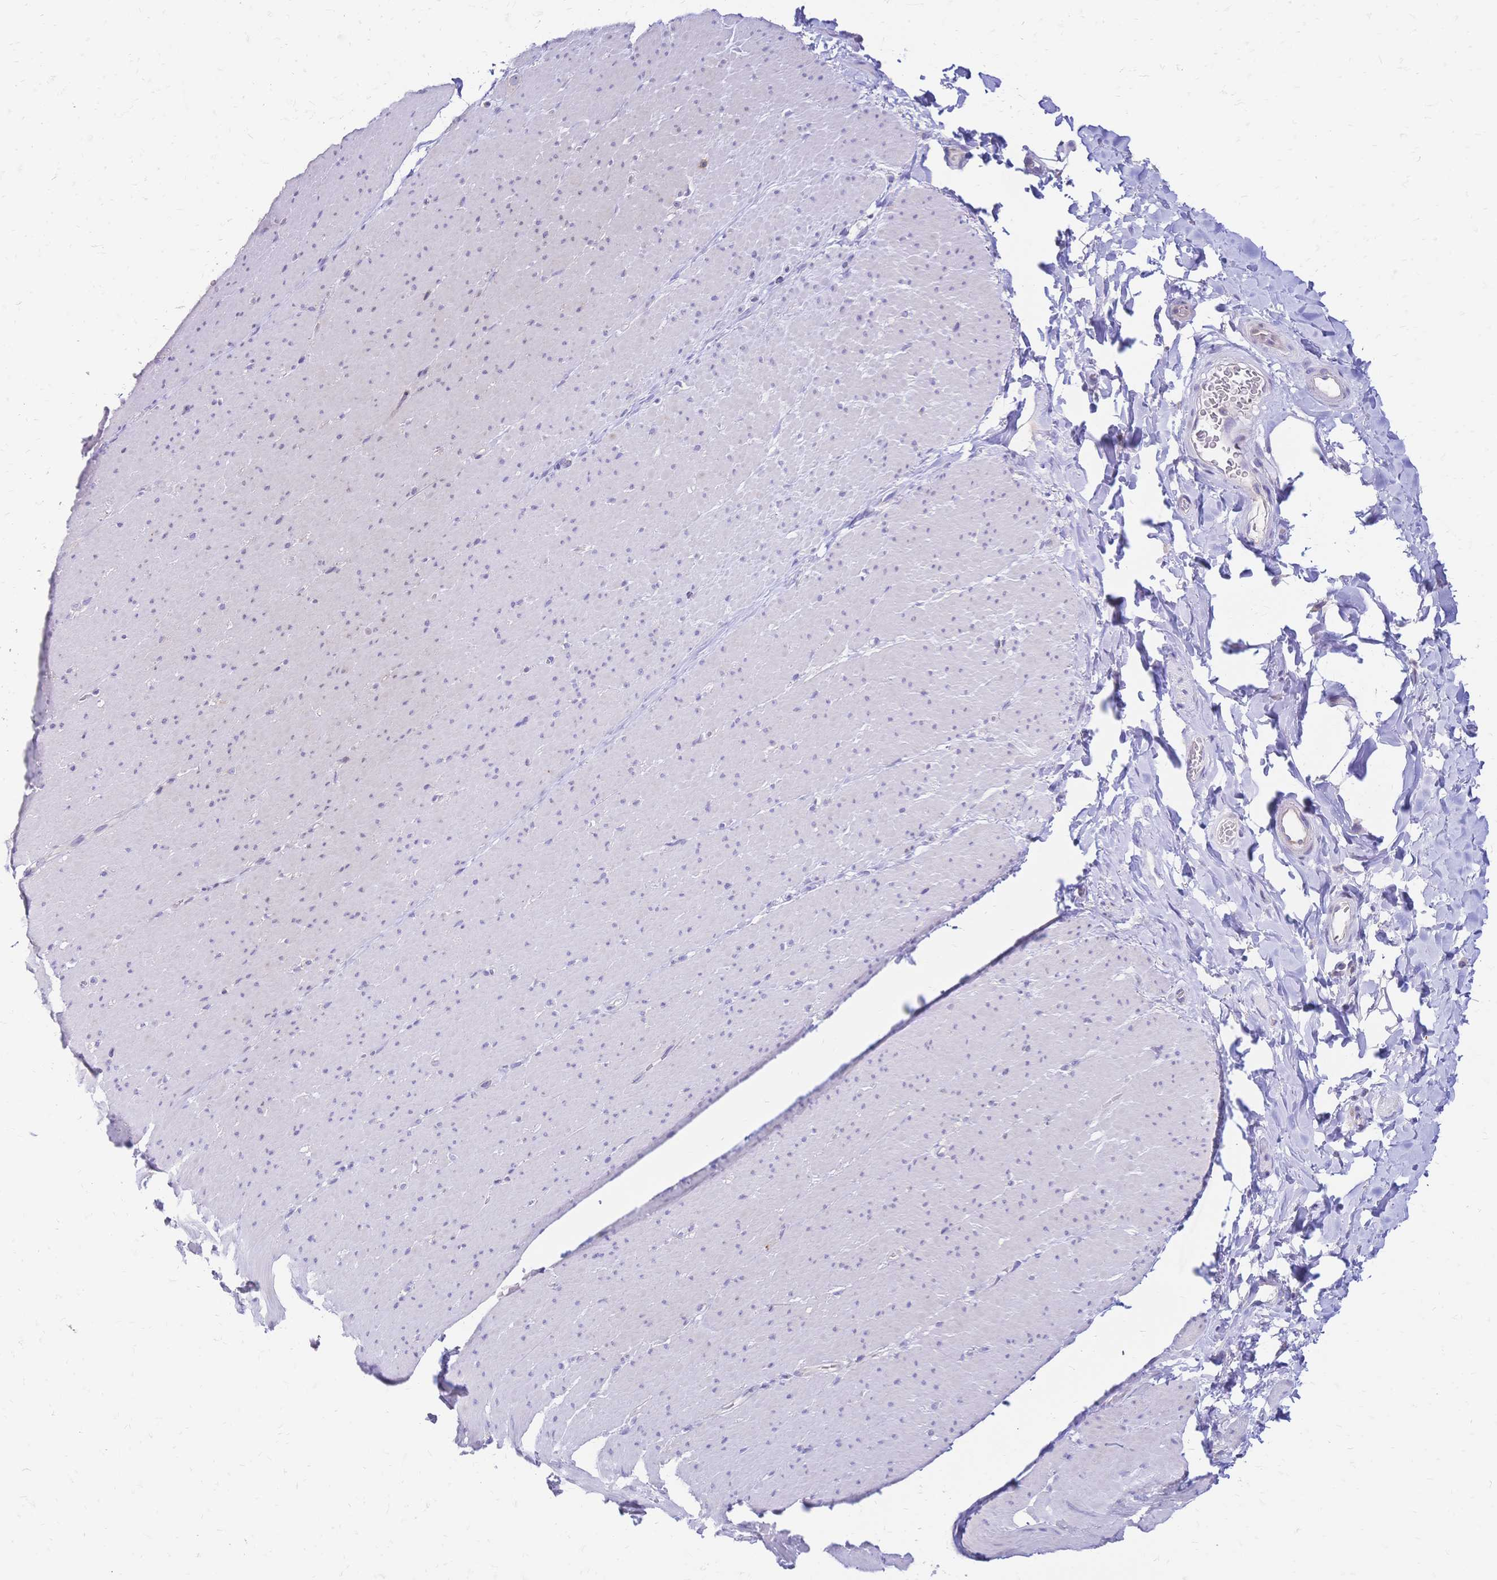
{"staining": {"intensity": "negative", "quantity": "none", "location": "none"}, "tissue": "smooth muscle", "cell_type": "Smooth muscle cells", "image_type": "normal", "snomed": [{"axis": "morphology", "description": "Normal tissue, NOS"}, {"axis": "topography", "description": "Smooth muscle"}, {"axis": "topography", "description": "Rectum"}], "caption": "Immunohistochemistry of benign smooth muscle demonstrates no positivity in smooth muscle cells. (Stains: DAB (3,3'-diaminobenzidine) IHC with hematoxylin counter stain, Microscopy: brightfield microscopy at high magnification).", "gene": "IL2RA", "patient": {"sex": "male", "age": 53}}